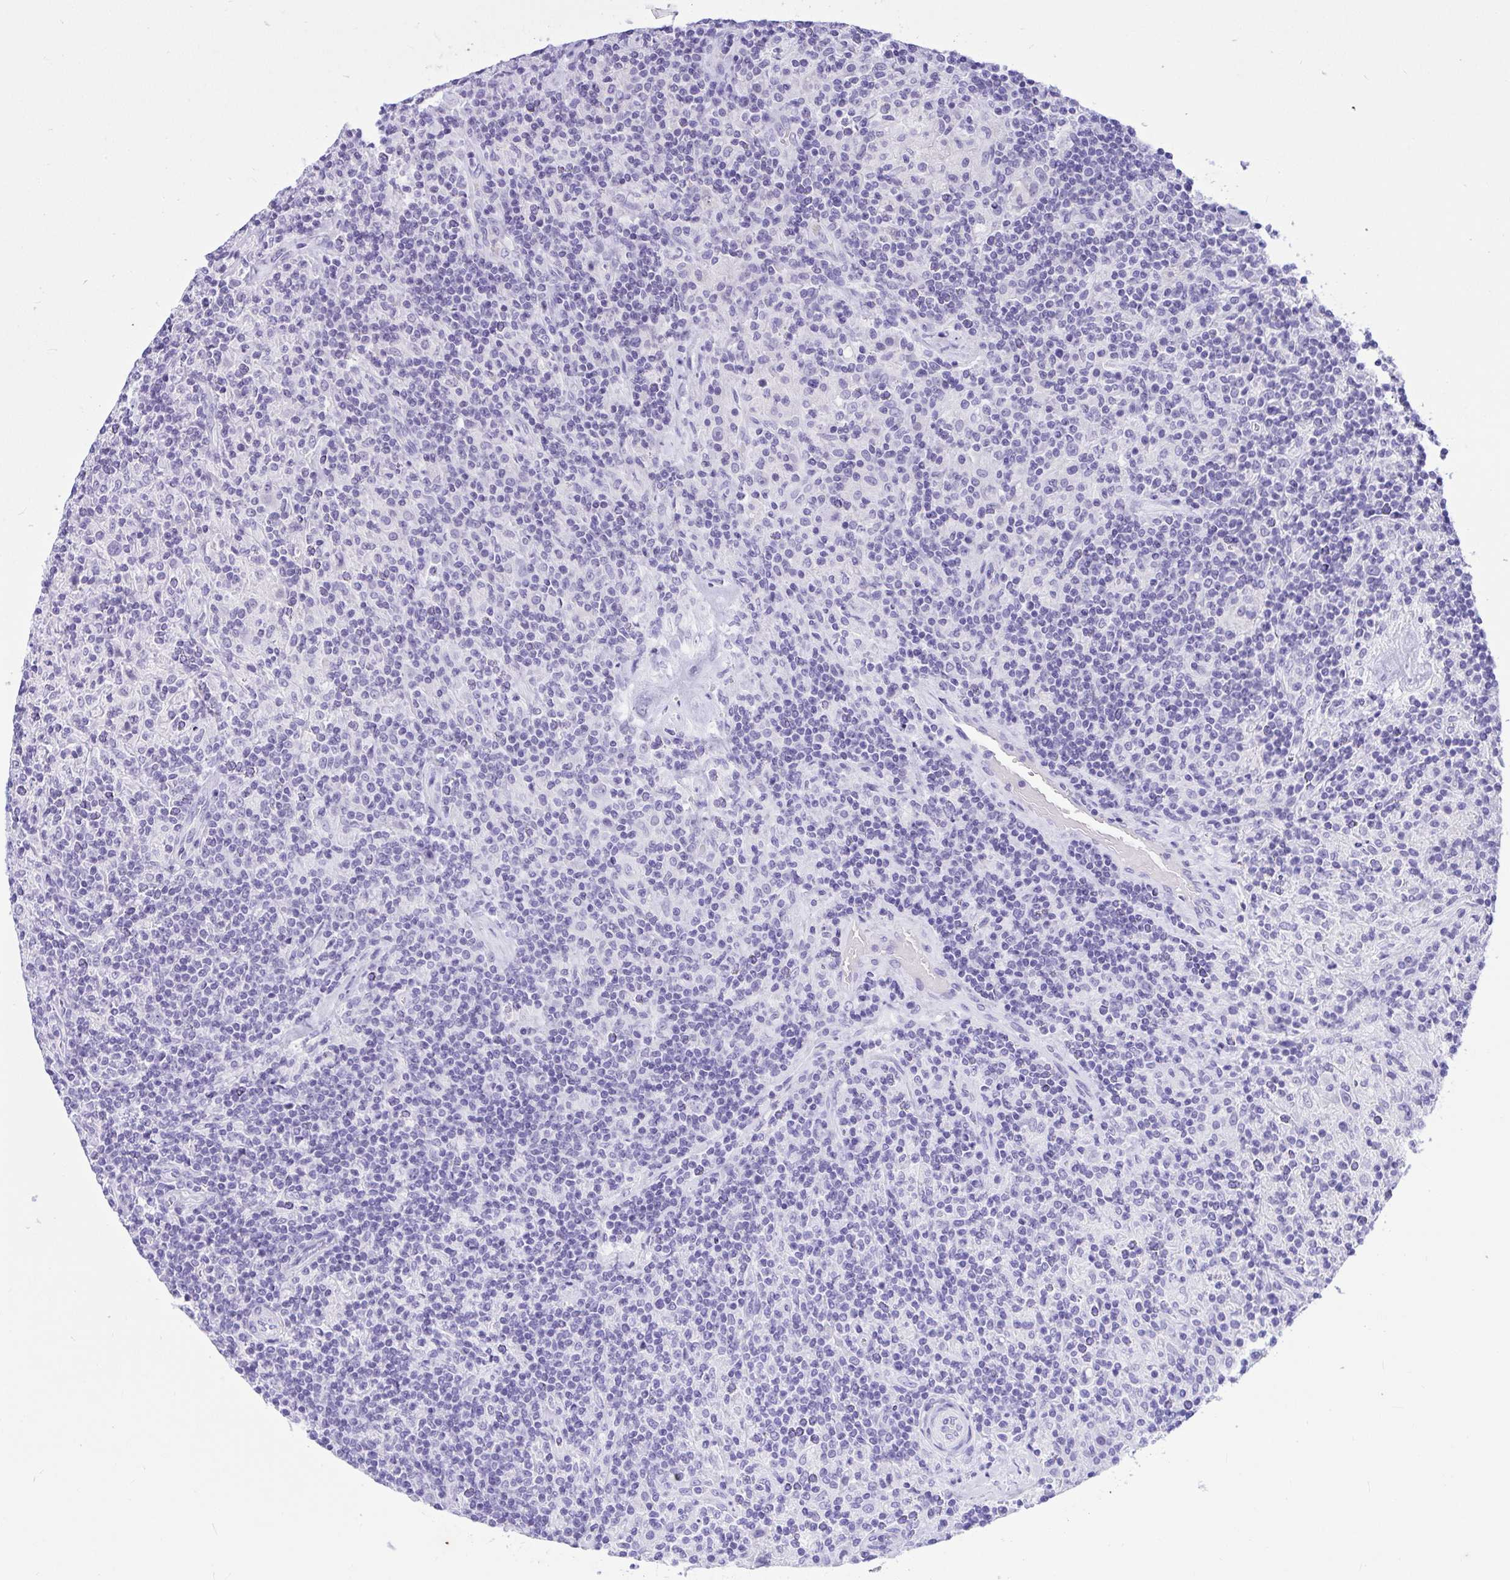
{"staining": {"intensity": "negative", "quantity": "none", "location": "none"}, "tissue": "lymphoma", "cell_type": "Tumor cells", "image_type": "cancer", "snomed": [{"axis": "morphology", "description": "Hodgkin's disease, NOS"}, {"axis": "topography", "description": "Lymph node"}], "caption": "High magnification brightfield microscopy of lymphoma stained with DAB (brown) and counterstained with hematoxylin (blue): tumor cells show no significant staining. (DAB immunohistochemistry, high magnification).", "gene": "PPP1CA", "patient": {"sex": "male", "age": 70}}